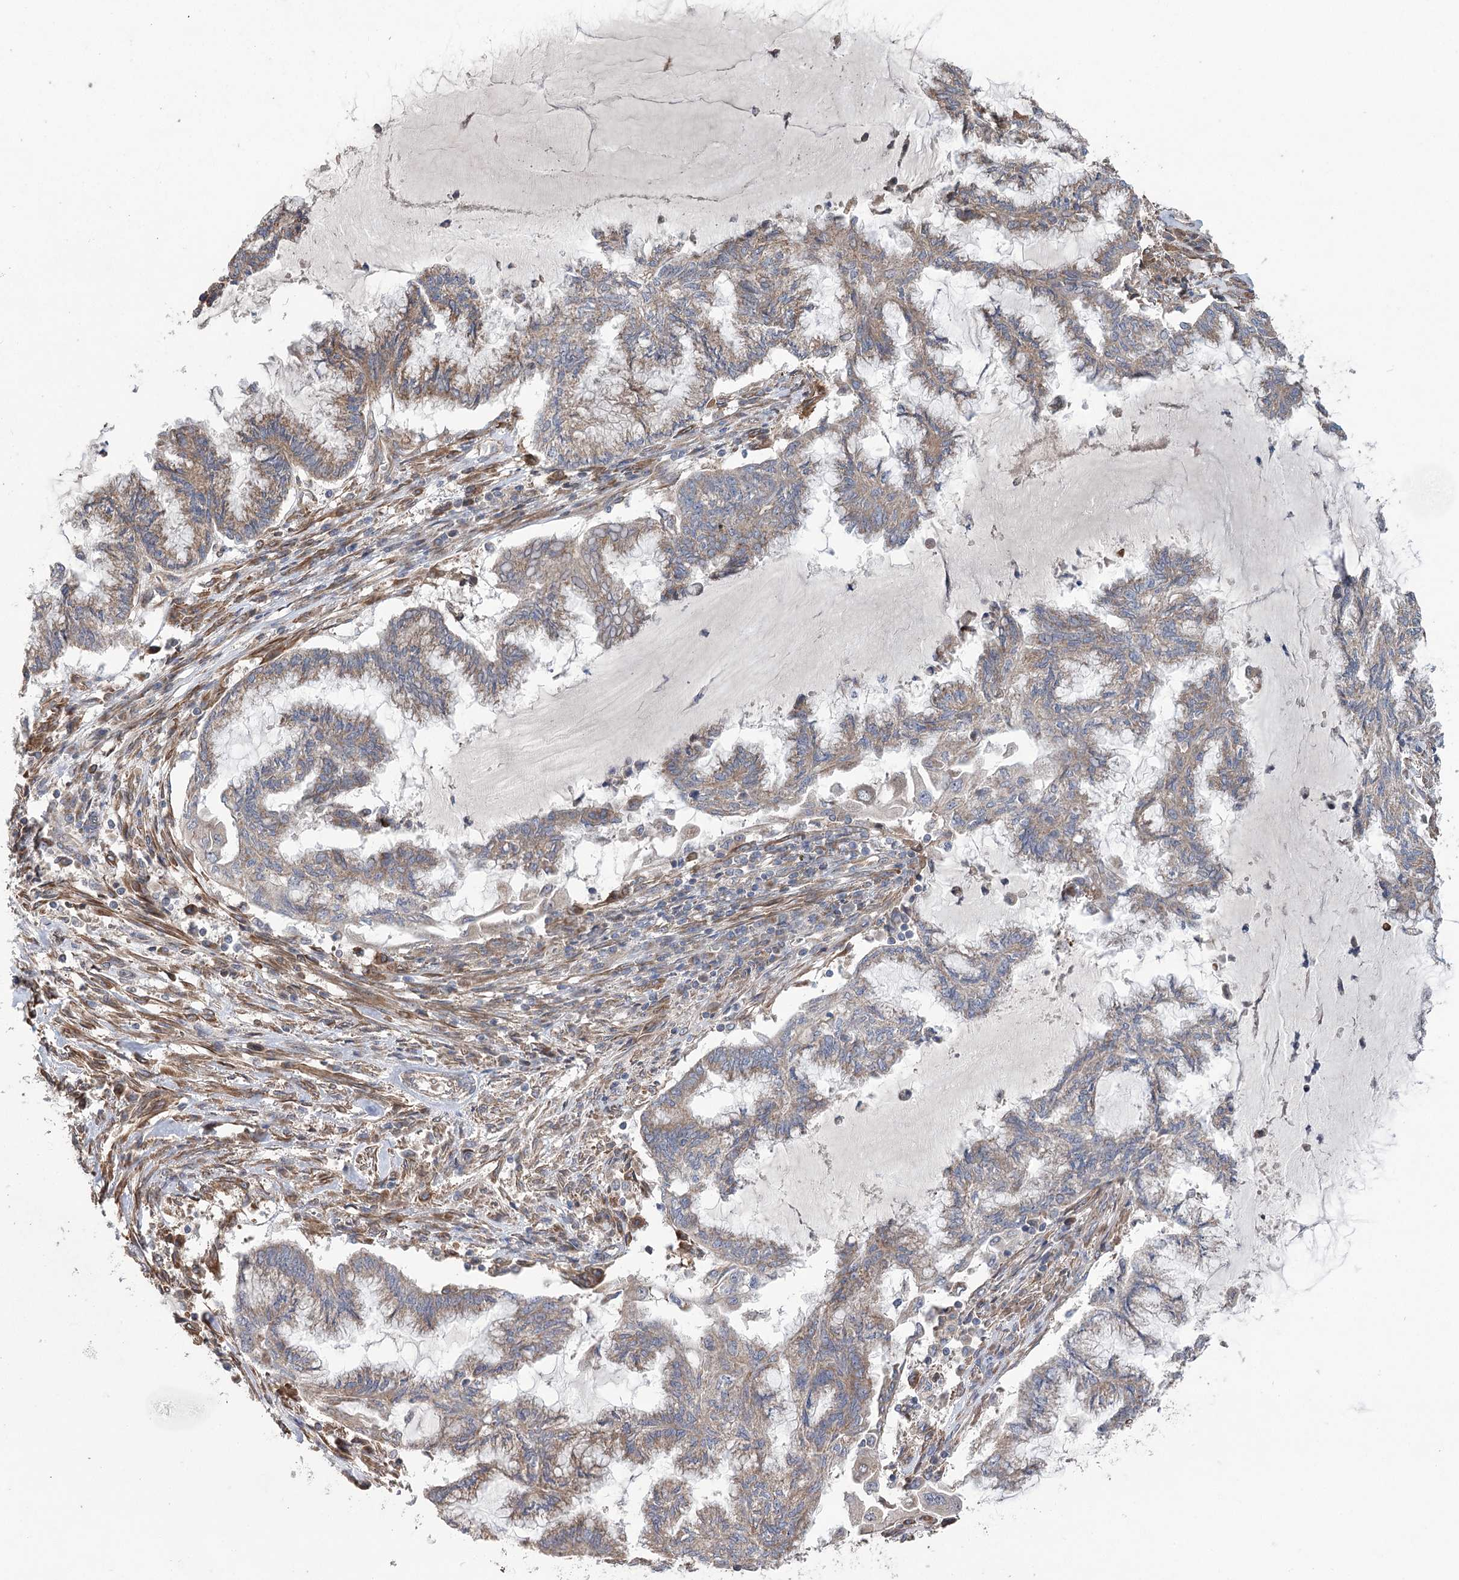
{"staining": {"intensity": "moderate", "quantity": ">75%", "location": "cytoplasmic/membranous"}, "tissue": "endometrial cancer", "cell_type": "Tumor cells", "image_type": "cancer", "snomed": [{"axis": "morphology", "description": "Adenocarcinoma, NOS"}, {"axis": "topography", "description": "Endometrium"}], "caption": "Immunohistochemical staining of endometrial adenocarcinoma exhibits medium levels of moderate cytoplasmic/membranous staining in approximately >75% of tumor cells.", "gene": "RWDD4", "patient": {"sex": "female", "age": 86}}